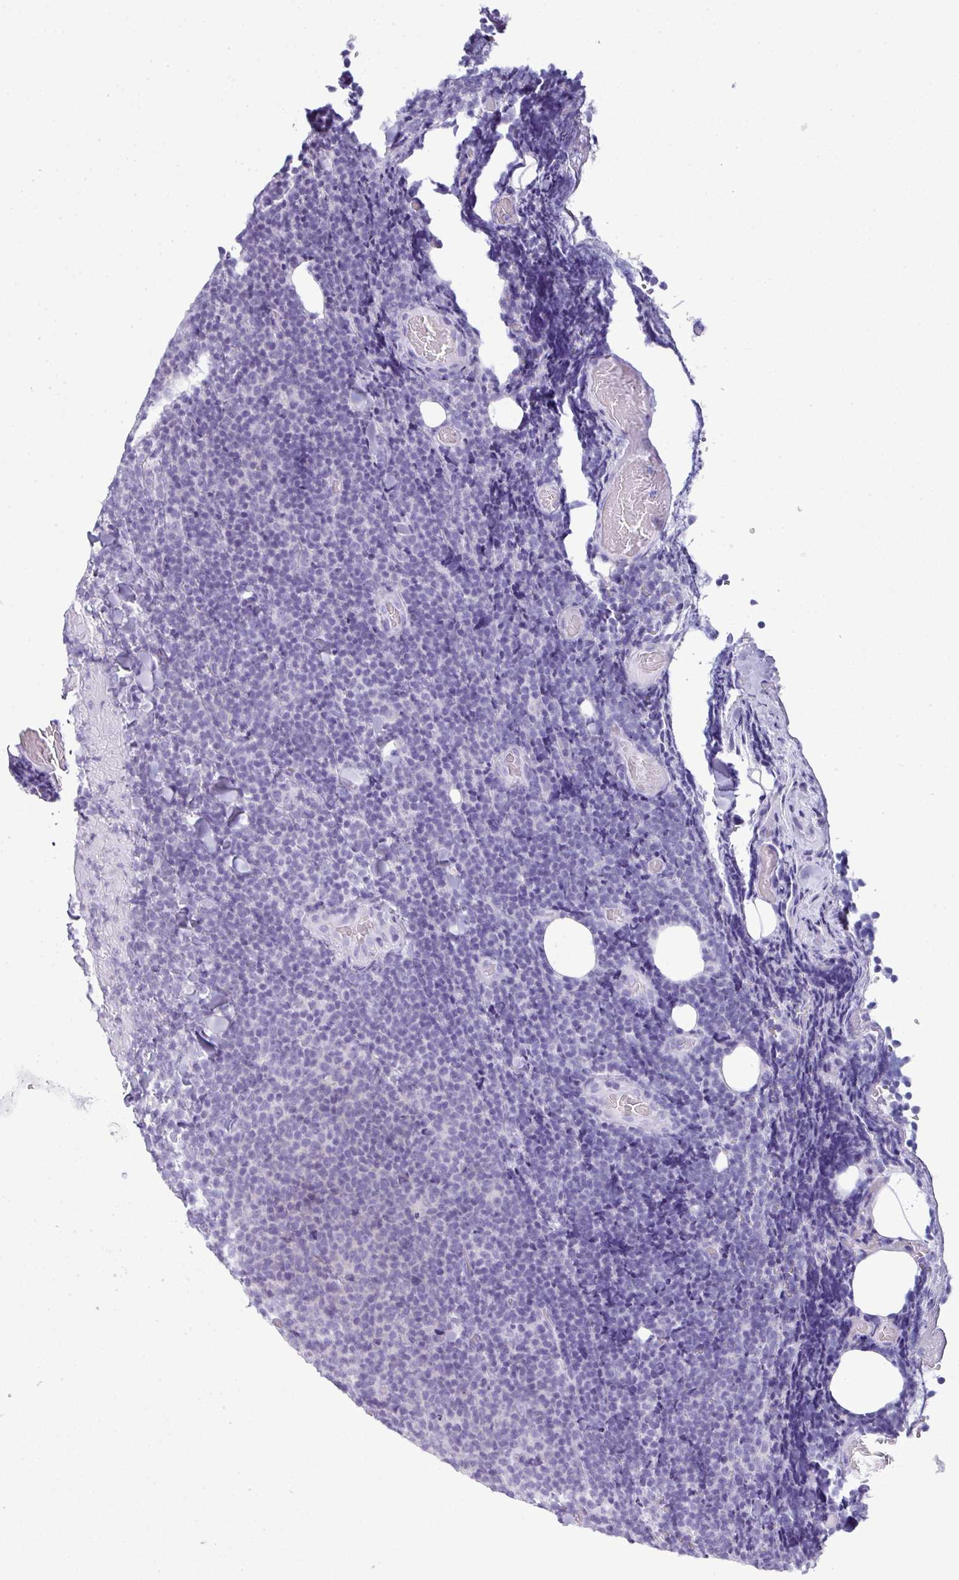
{"staining": {"intensity": "negative", "quantity": "none", "location": "none"}, "tissue": "lymphoma", "cell_type": "Tumor cells", "image_type": "cancer", "snomed": [{"axis": "morphology", "description": "Malignant lymphoma, non-Hodgkin's type, Low grade"}, {"axis": "topography", "description": "Lymph node"}], "caption": "Immunohistochemistry (IHC) of malignant lymphoma, non-Hodgkin's type (low-grade) reveals no positivity in tumor cells.", "gene": "ABCC5", "patient": {"sex": "male", "age": 66}}